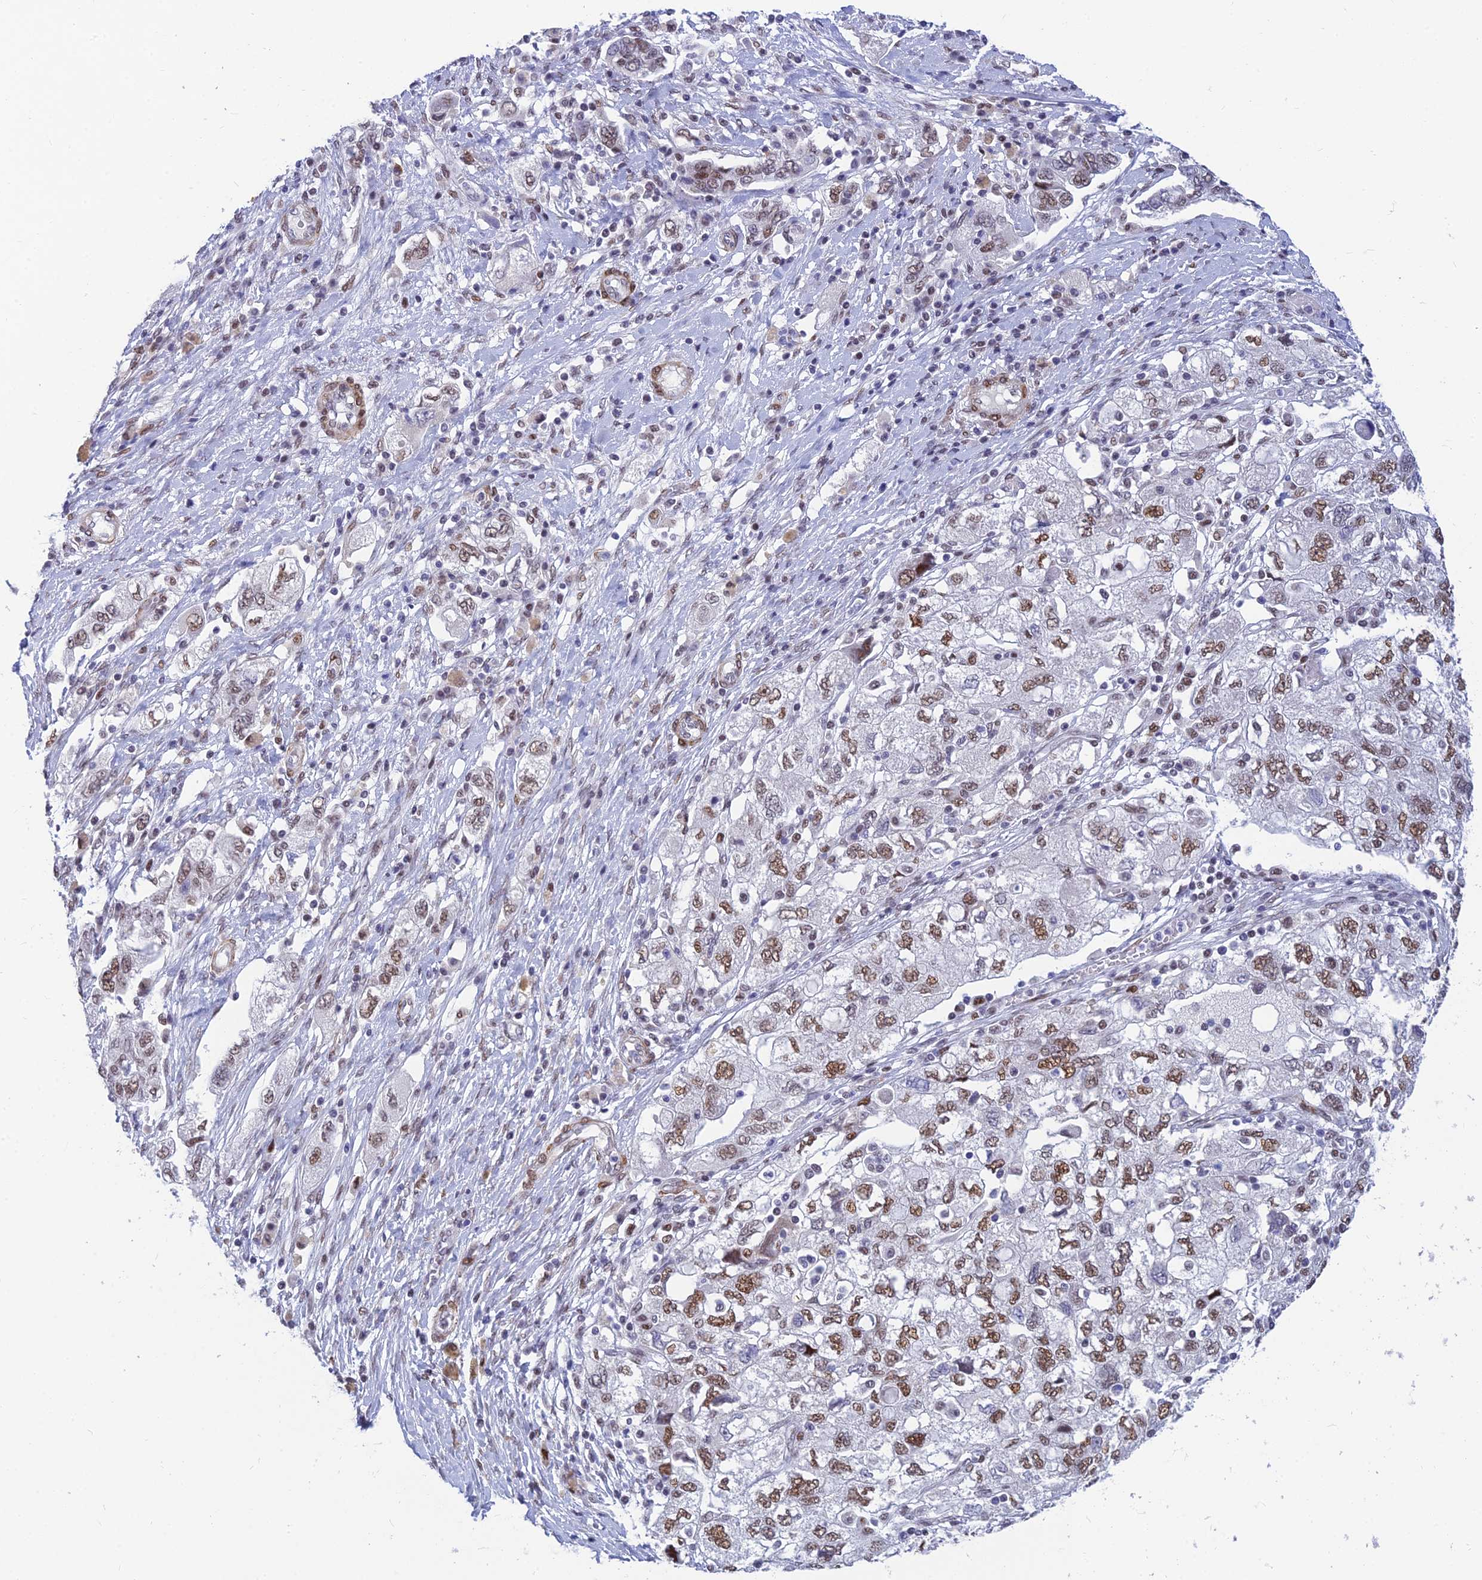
{"staining": {"intensity": "moderate", "quantity": ">75%", "location": "nuclear"}, "tissue": "ovarian cancer", "cell_type": "Tumor cells", "image_type": "cancer", "snomed": [{"axis": "morphology", "description": "Carcinoma, NOS"}, {"axis": "morphology", "description": "Cystadenocarcinoma, serous, NOS"}, {"axis": "topography", "description": "Ovary"}], "caption": "This micrograph exhibits ovarian cancer stained with immunohistochemistry (IHC) to label a protein in brown. The nuclear of tumor cells show moderate positivity for the protein. Nuclei are counter-stained blue.", "gene": "CLK4", "patient": {"sex": "female", "age": 69}}